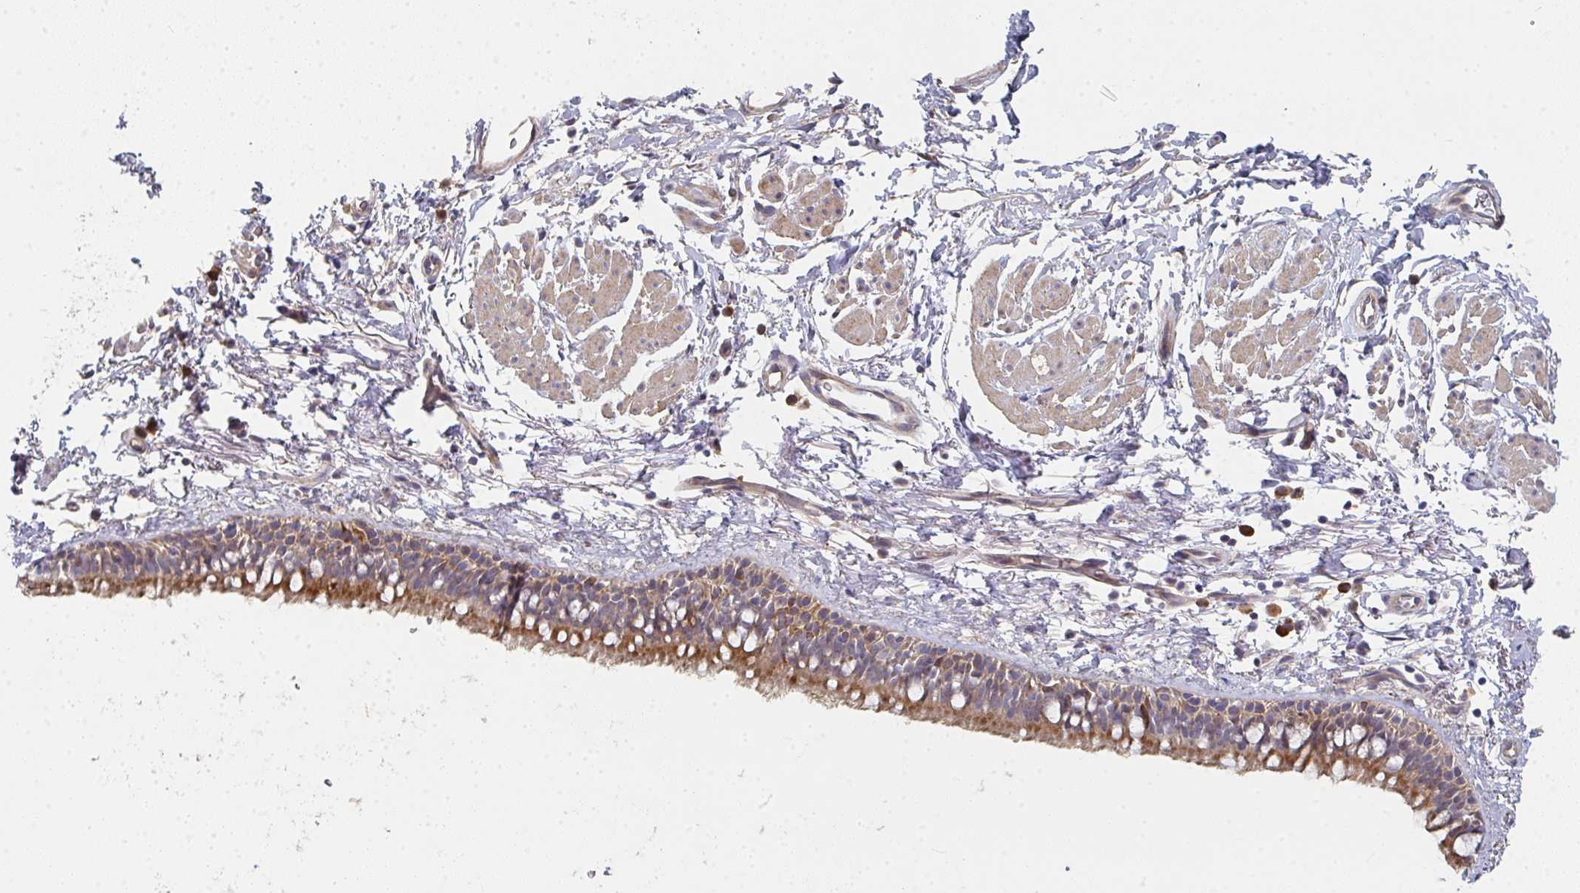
{"staining": {"intensity": "moderate", "quantity": ">75%", "location": "cytoplasmic/membranous"}, "tissue": "bronchus", "cell_type": "Respiratory epithelial cells", "image_type": "normal", "snomed": [{"axis": "morphology", "description": "Normal tissue, NOS"}, {"axis": "topography", "description": "Lymph node"}, {"axis": "topography", "description": "Cartilage tissue"}, {"axis": "topography", "description": "Bronchus"}], "caption": "High-power microscopy captured an immunohistochemistry photomicrograph of unremarkable bronchus, revealing moderate cytoplasmic/membranous expression in about >75% of respiratory epithelial cells. Using DAB (3,3'-diaminobenzidine) (brown) and hematoxylin (blue) stains, captured at high magnification using brightfield microscopy.", "gene": "RHEBL1", "patient": {"sex": "female", "age": 70}}